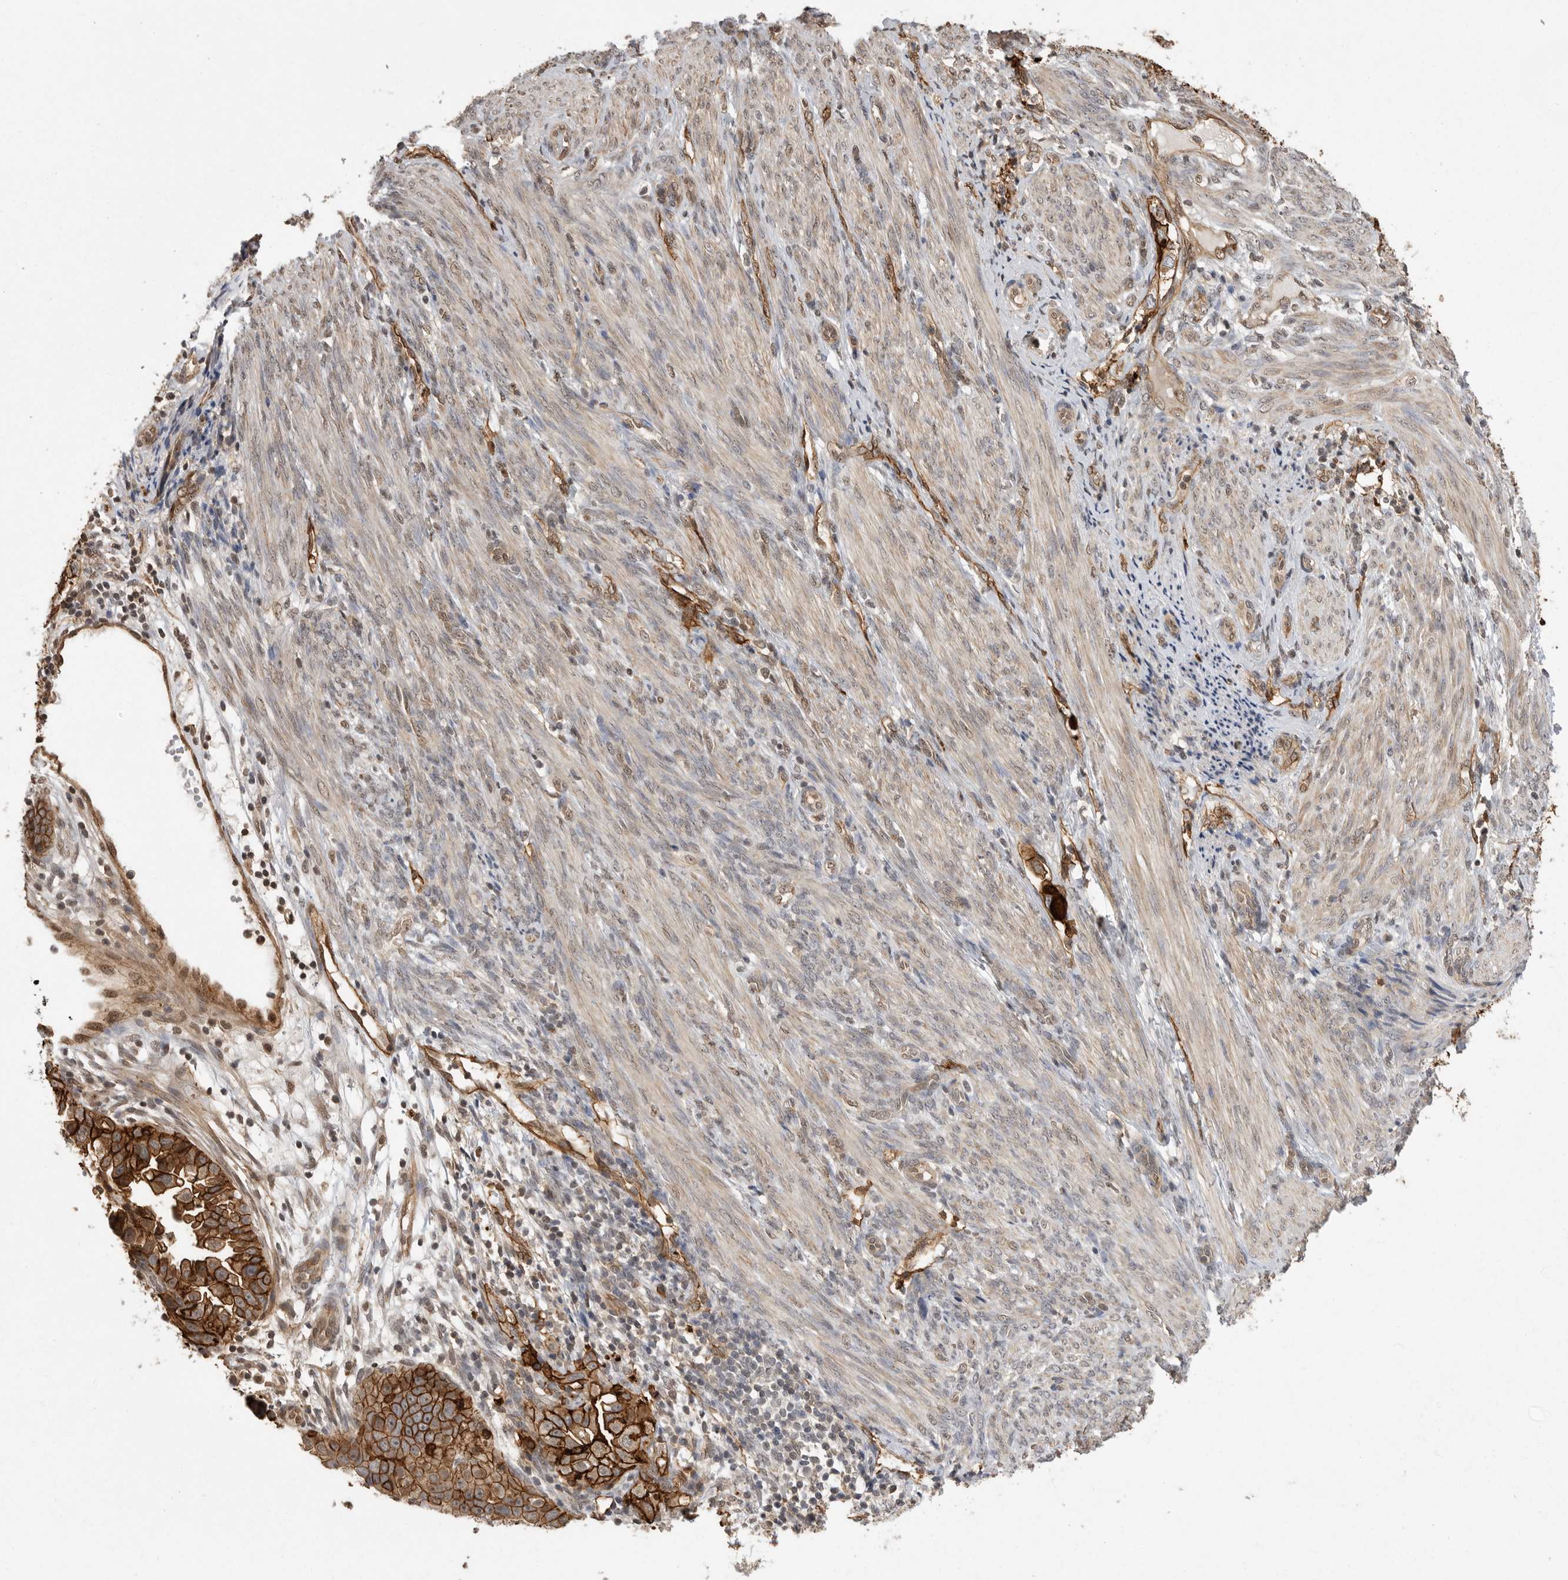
{"staining": {"intensity": "strong", "quantity": ">75%", "location": "cytoplasmic/membranous"}, "tissue": "endometrial cancer", "cell_type": "Tumor cells", "image_type": "cancer", "snomed": [{"axis": "morphology", "description": "Adenocarcinoma, NOS"}, {"axis": "topography", "description": "Endometrium"}], "caption": "Tumor cells exhibit high levels of strong cytoplasmic/membranous staining in about >75% of cells in human endometrial adenocarcinoma. (IHC, brightfield microscopy, high magnification).", "gene": "NECTIN1", "patient": {"sex": "female", "age": 85}}